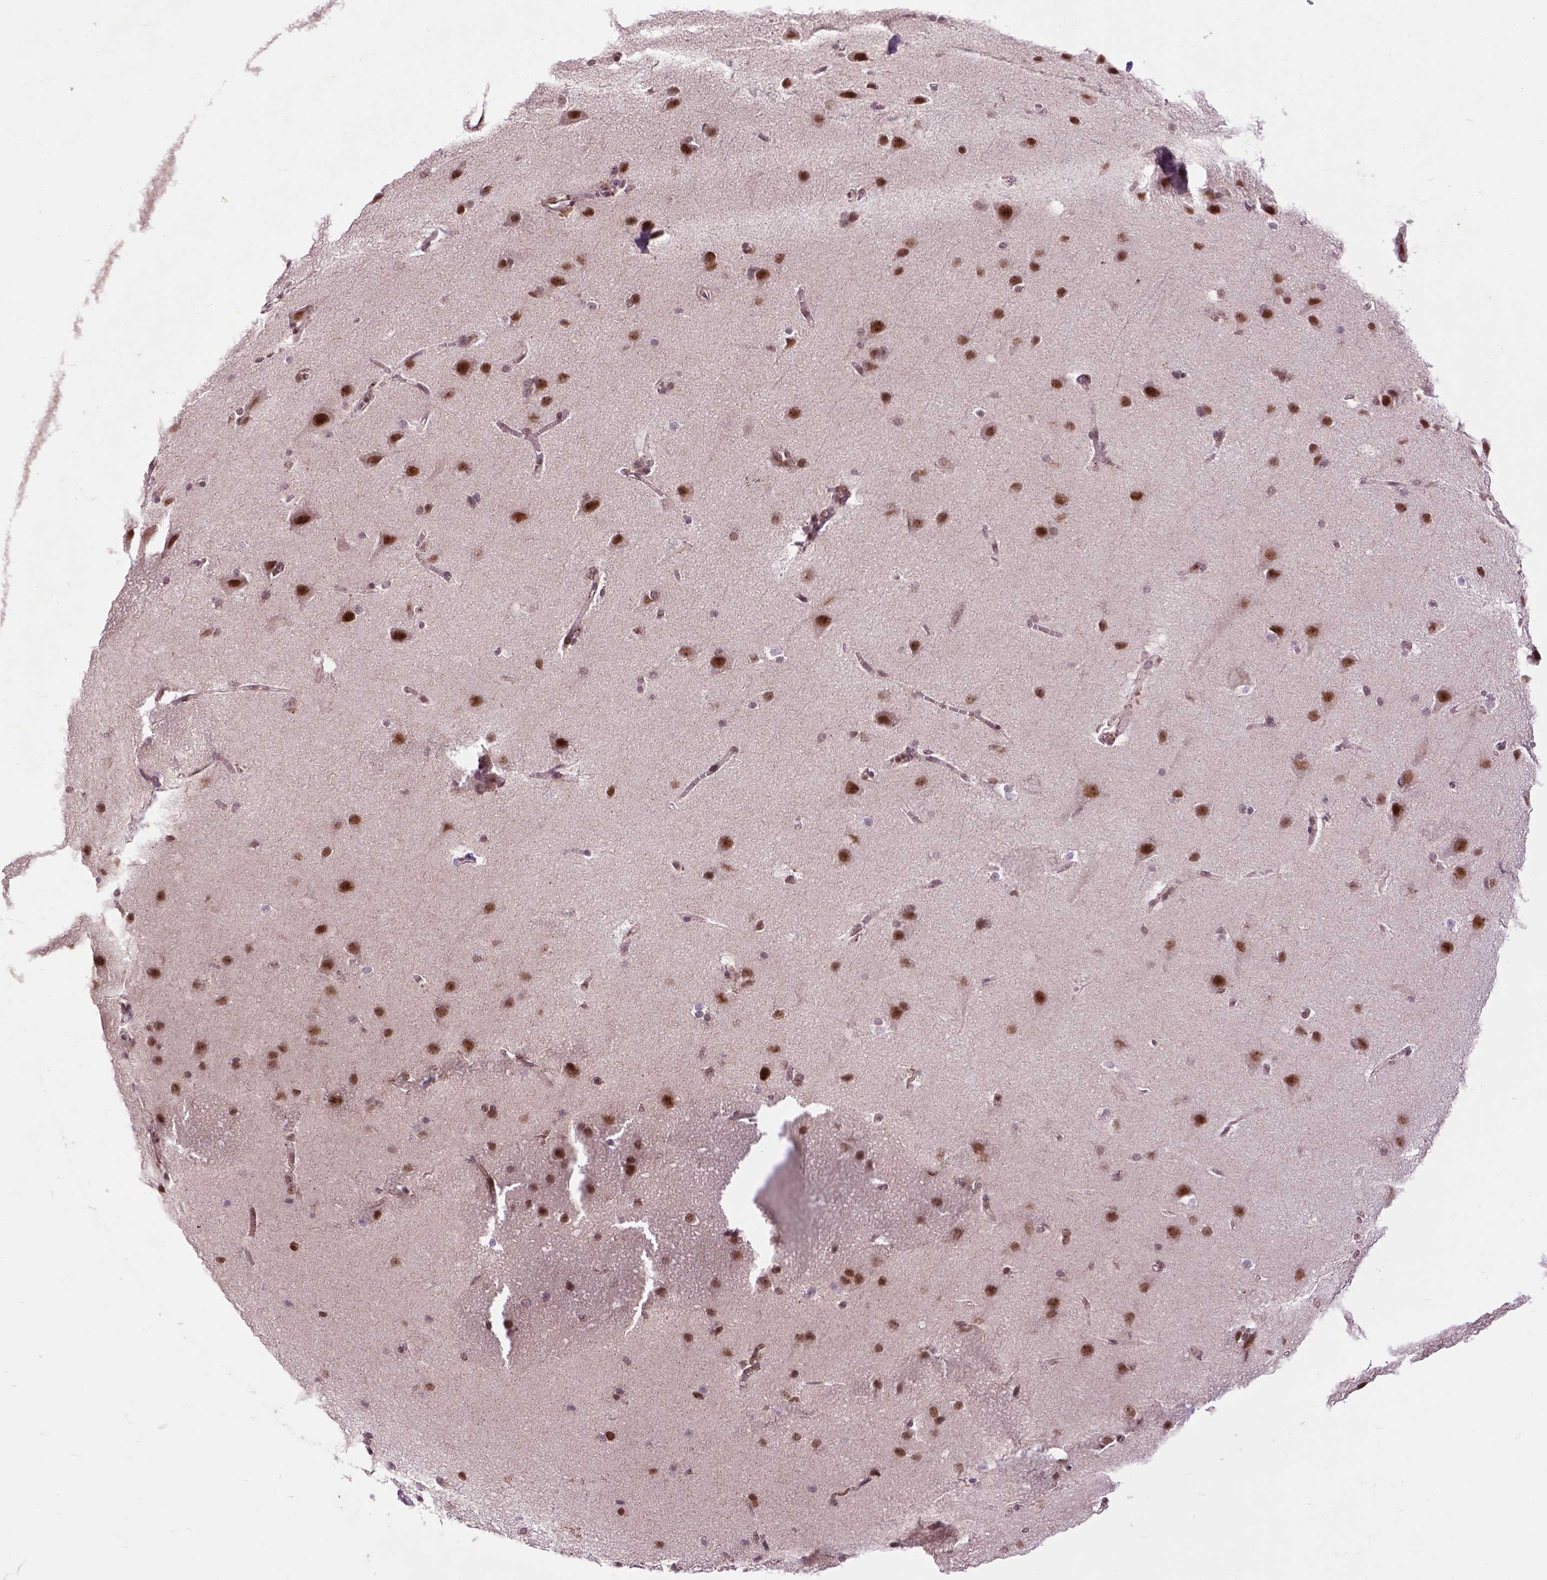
{"staining": {"intensity": "weak", "quantity": "<25%", "location": "nuclear"}, "tissue": "cerebral cortex", "cell_type": "Endothelial cells", "image_type": "normal", "snomed": [{"axis": "morphology", "description": "Normal tissue, NOS"}, {"axis": "topography", "description": "Cerebral cortex"}], "caption": "Immunohistochemistry micrograph of unremarkable cerebral cortex: cerebral cortex stained with DAB (3,3'-diaminobenzidine) shows no significant protein staining in endothelial cells.", "gene": "EAF1", "patient": {"sex": "male", "age": 37}}